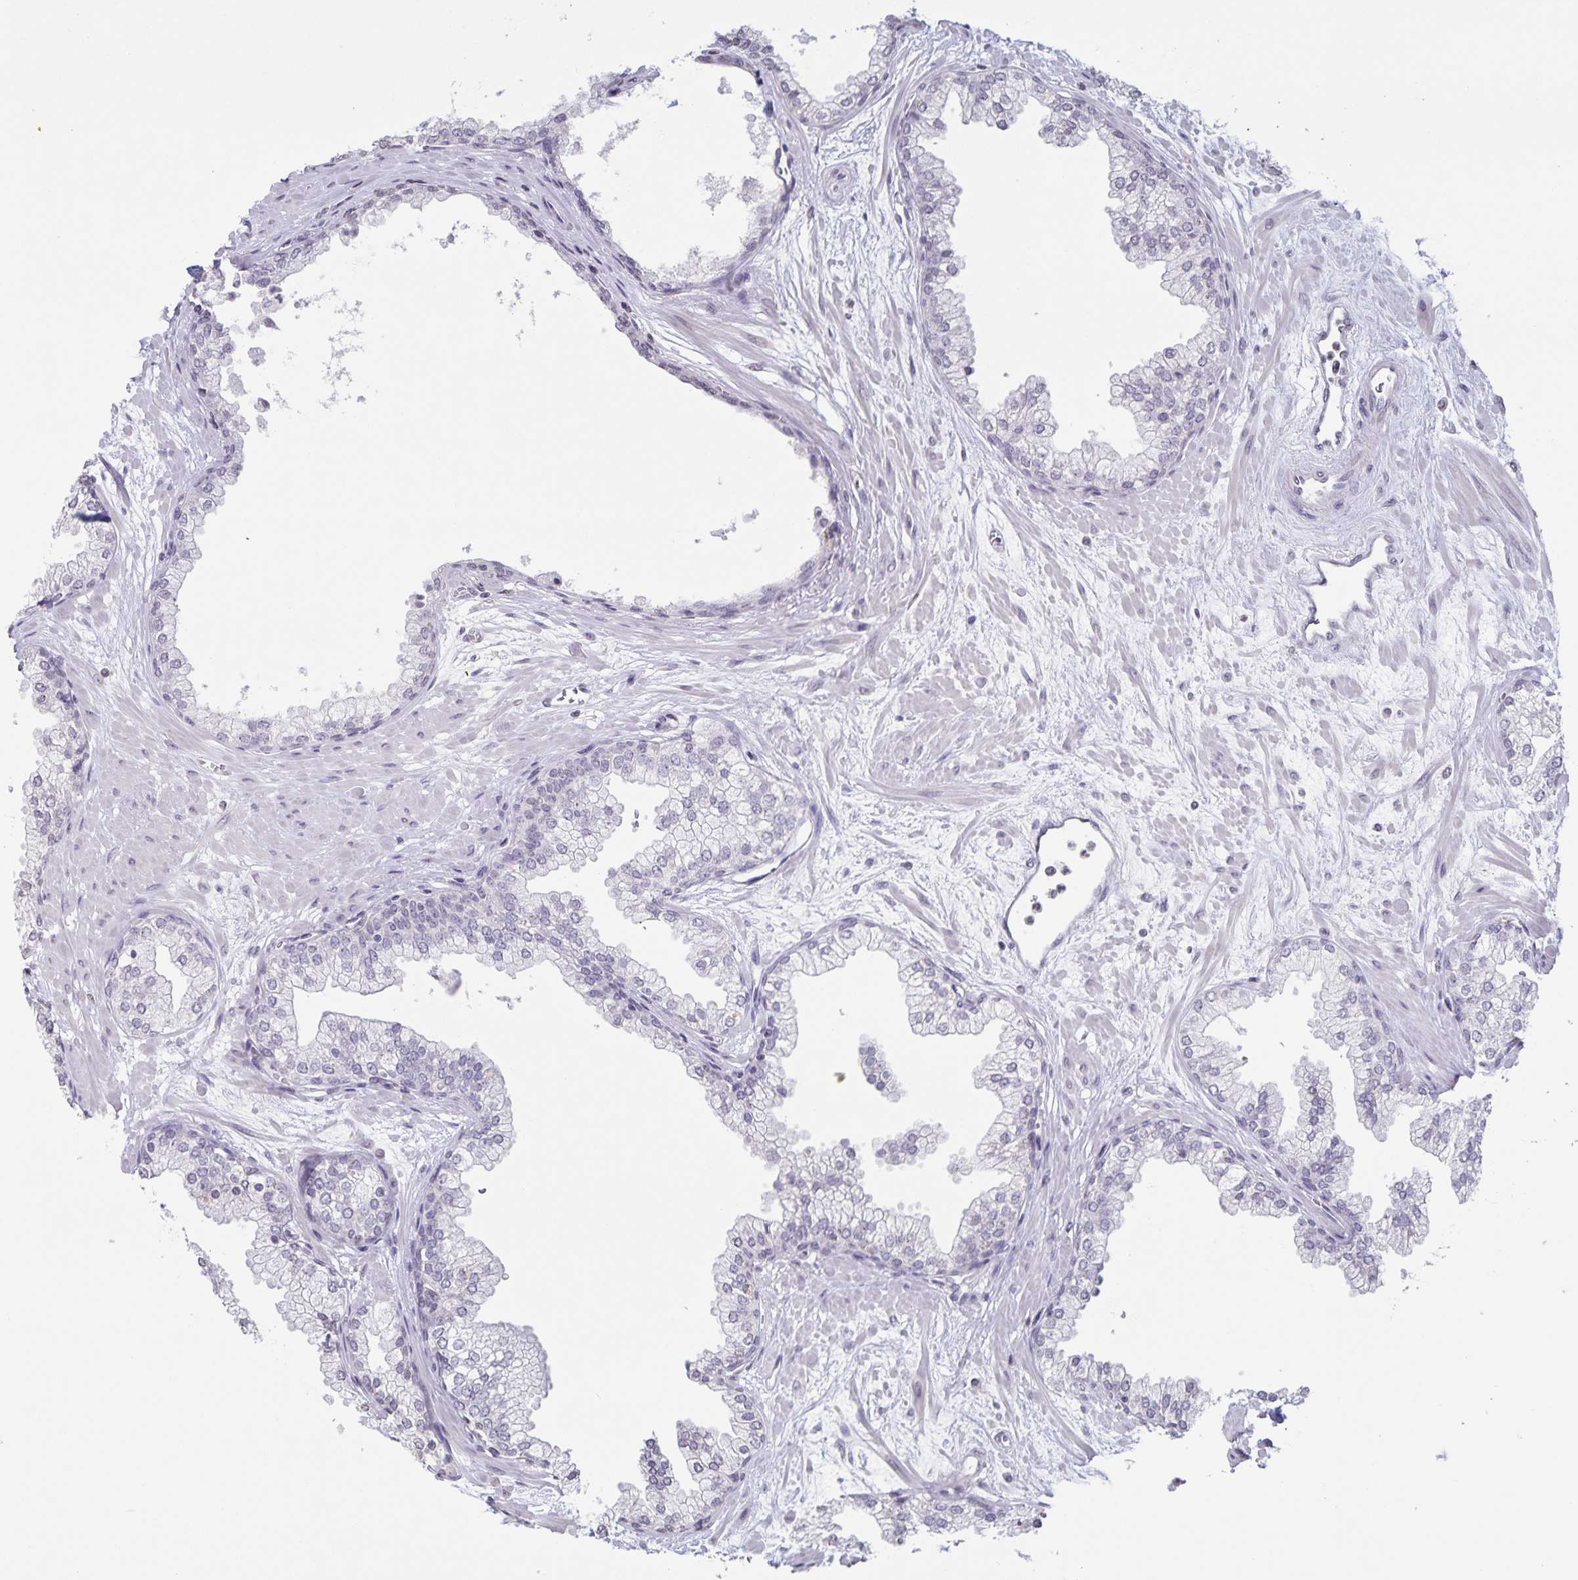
{"staining": {"intensity": "negative", "quantity": "none", "location": "none"}, "tissue": "prostate", "cell_type": "Glandular cells", "image_type": "normal", "snomed": [{"axis": "morphology", "description": "Normal tissue, NOS"}, {"axis": "topography", "description": "Prostate"}, {"axis": "topography", "description": "Peripheral nerve tissue"}], "caption": "High power microscopy histopathology image of an IHC micrograph of benign prostate, revealing no significant positivity in glandular cells.", "gene": "AQP4", "patient": {"sex": "male", "age": 61}}